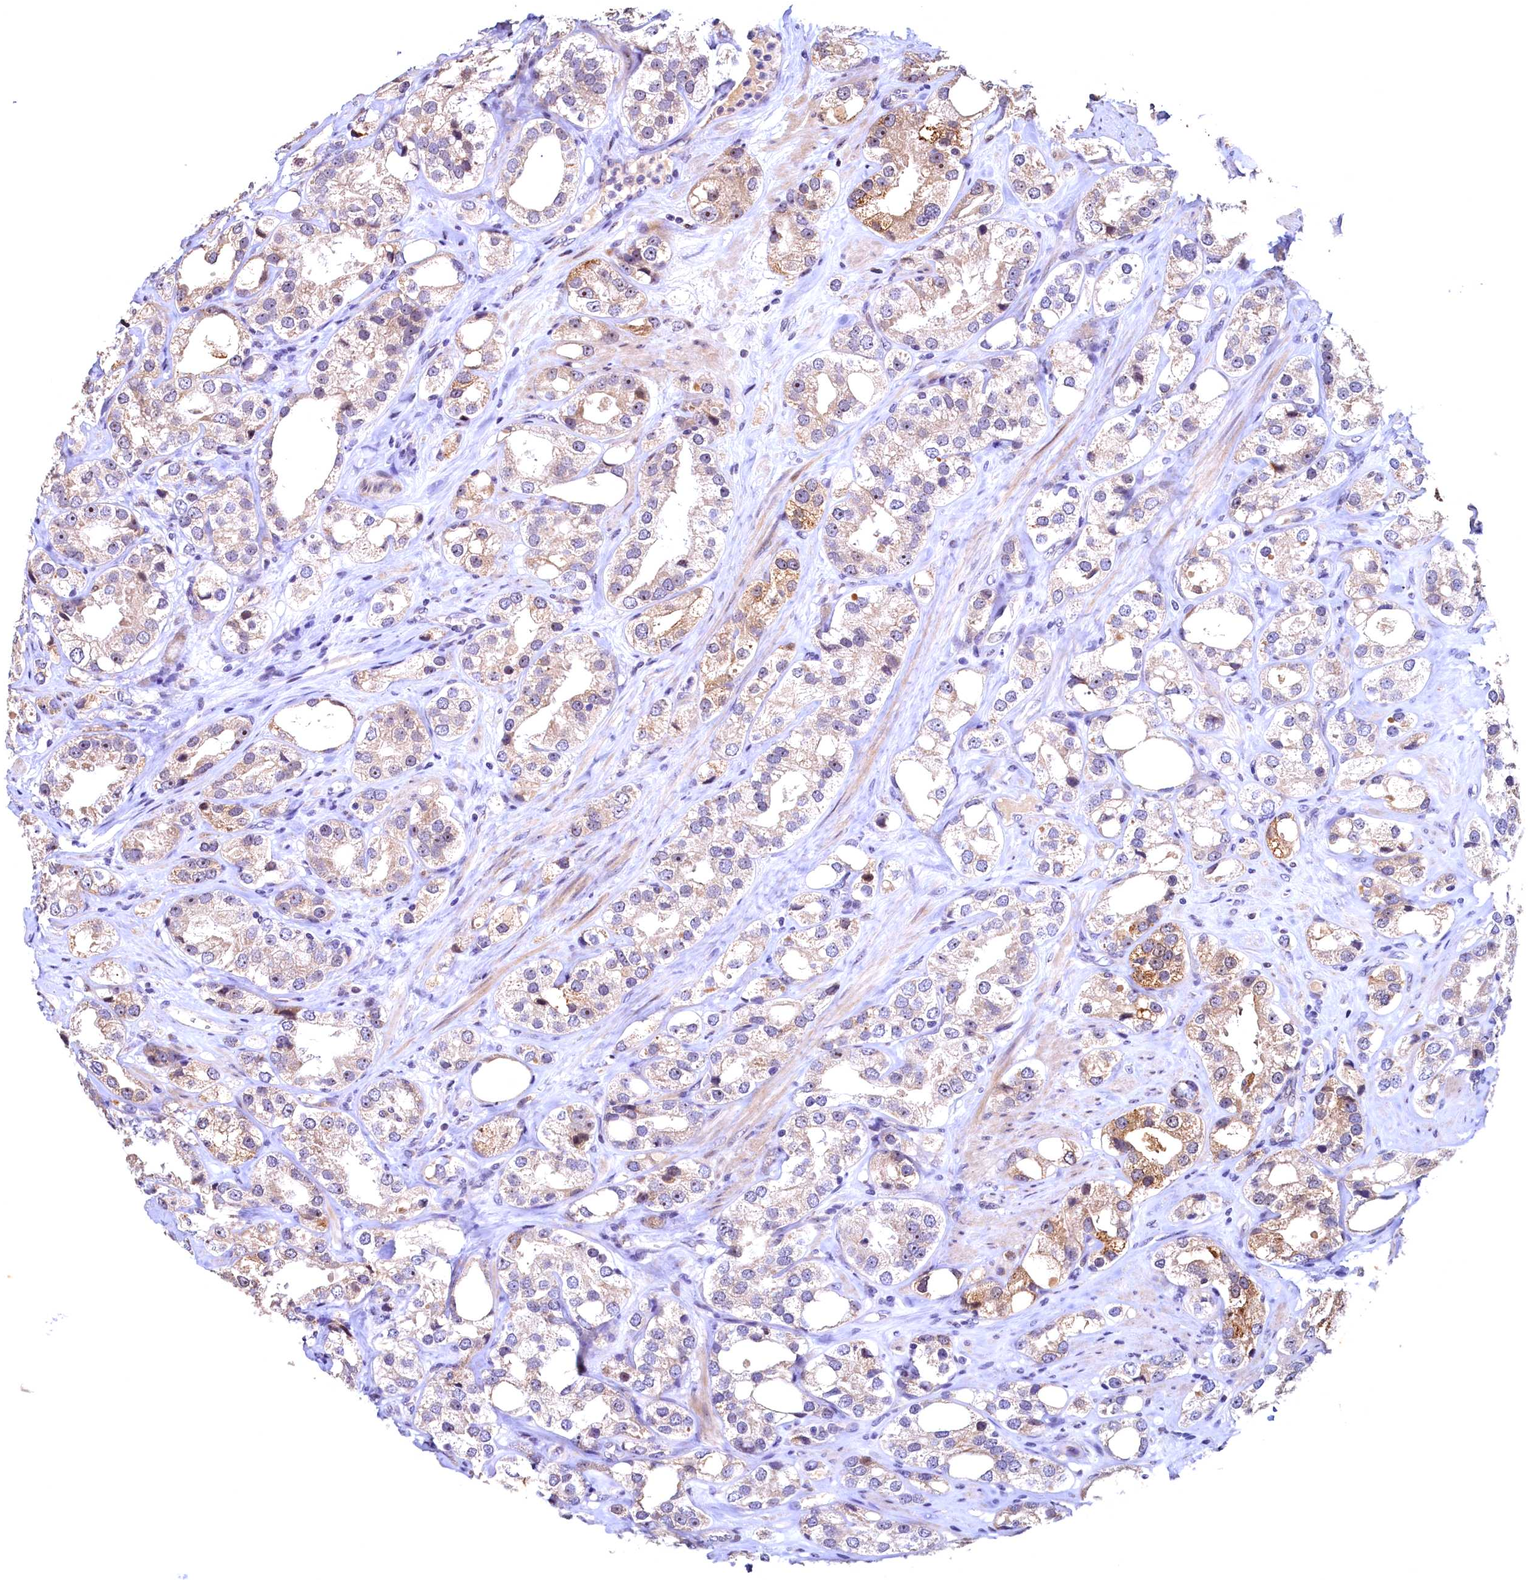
{"staining": {"intensity": "moderate", "quantity": "25%-75%", "location": "cytoplasmic/membranous"}, "tissue": "prostate cancer", "cell_type": "Tumor cells", "image_type": "cancer", "snomed": [{"axis": "morphology", "description": "Adenocarcinoma, NOS"}, {"axis": "topography", "description": "Prostate"}], "caption": "Moderate cytoplasmic/membranous expression for a protein is appreciated in about 25%-75% of tumor cells of prostate cancer (adenocarcinoma) using immunohistochemistry.", "gene": "LATS2", "patient": {"sex": "male", "age": 79}}